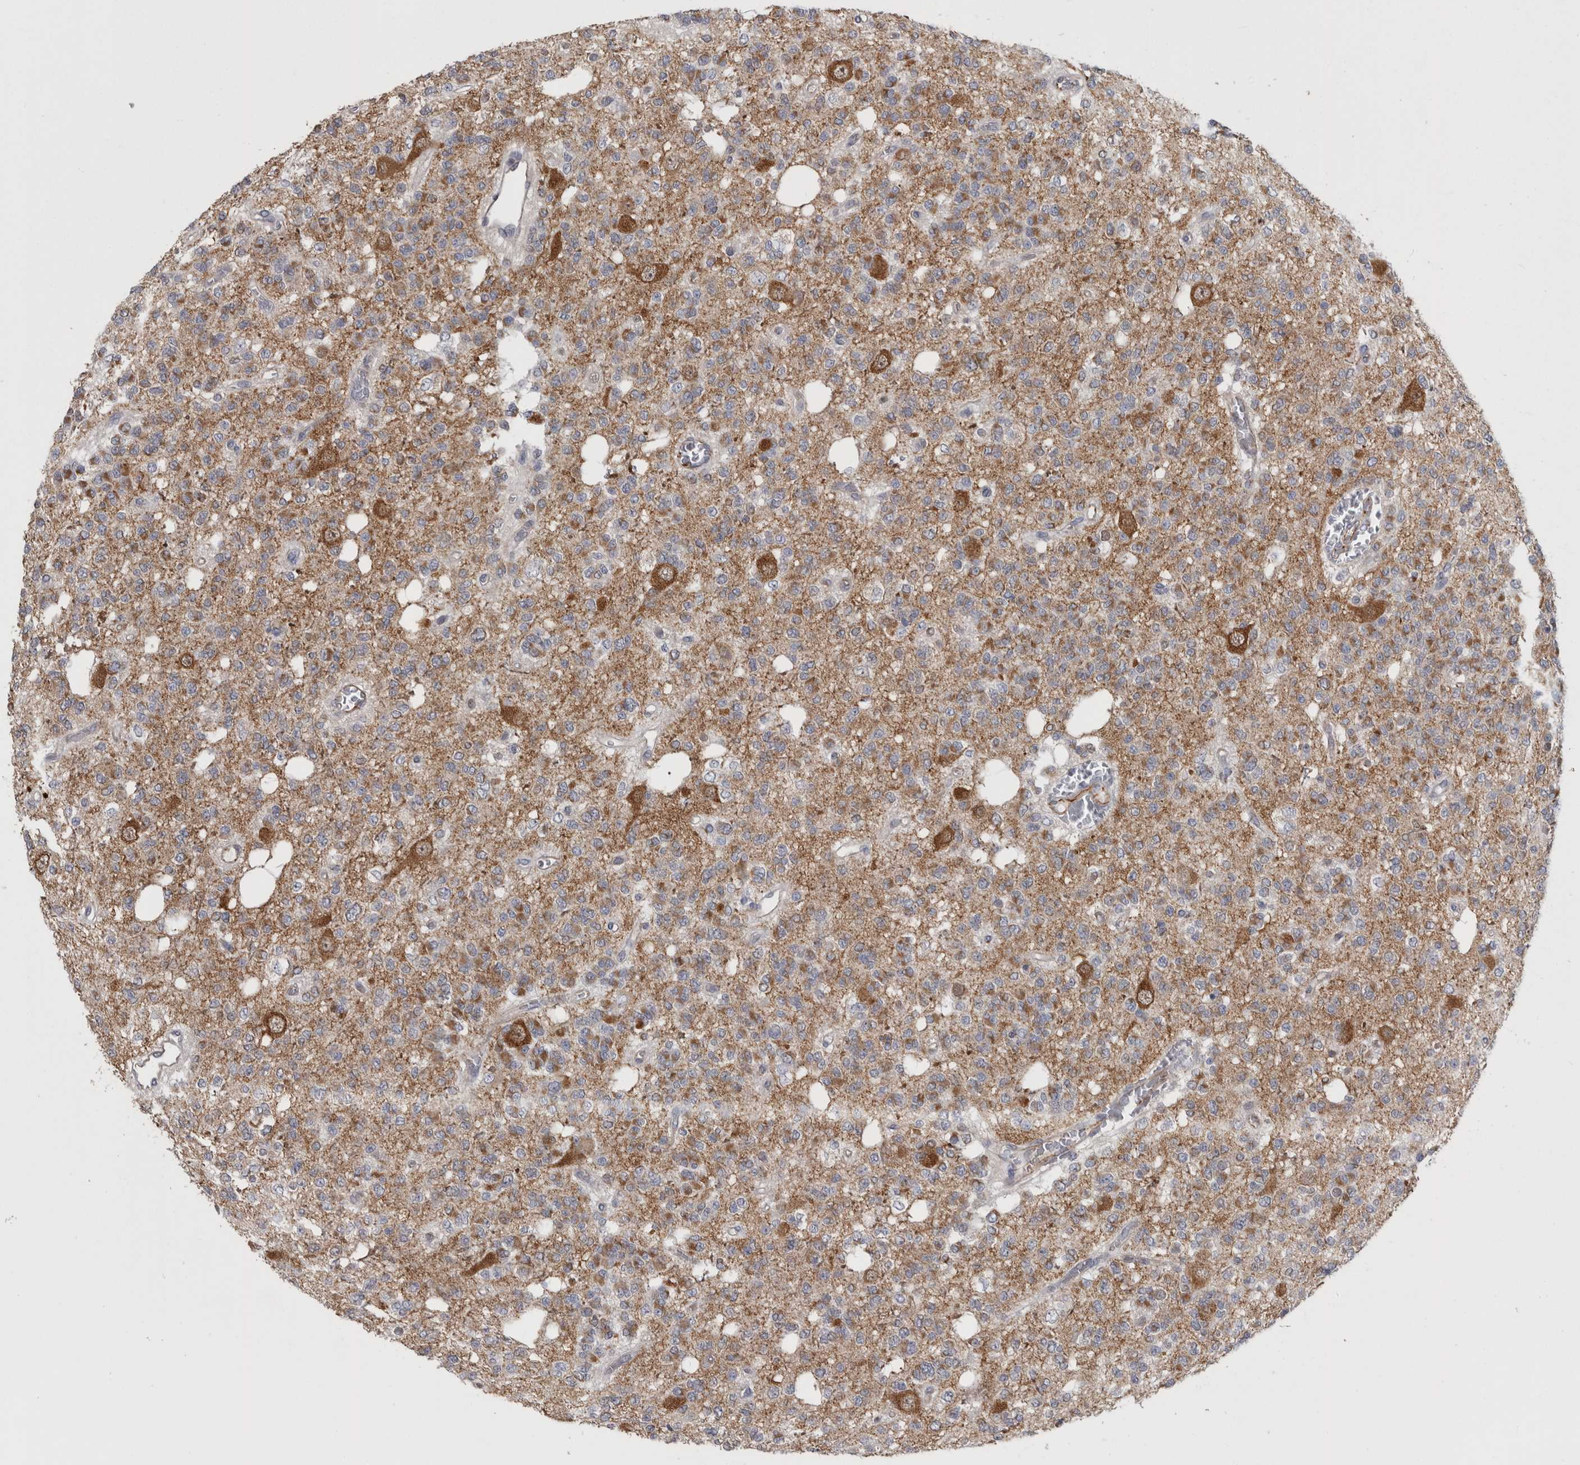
{"staining": {"intensity": "weak", "quantity": "25%-75%", "location": "cytoplasmic/membranous"}, "tissue": "glioma", "cell_type": "Tumor cells", "image_type": "cancer", "snomed": [{"axis": "morphology", "description": "Glioma, malignant, Low grade"}, {"axis": "topography", "description": "Brain"}], "caption": "Glioma stained with DAB (3,3'-diaminobenzidine) immunohistochemistry reveals low levels of weak cytoplasmic/membranous positivity in approximately 25%-75% of tumor cells. The protein is stained brown, and the nuclei are stained in blue (DAB IHC with brightfield microscopy, high magnification).", "gene": "ACOT7", "patient": {"sex": "male", "age": 38}}